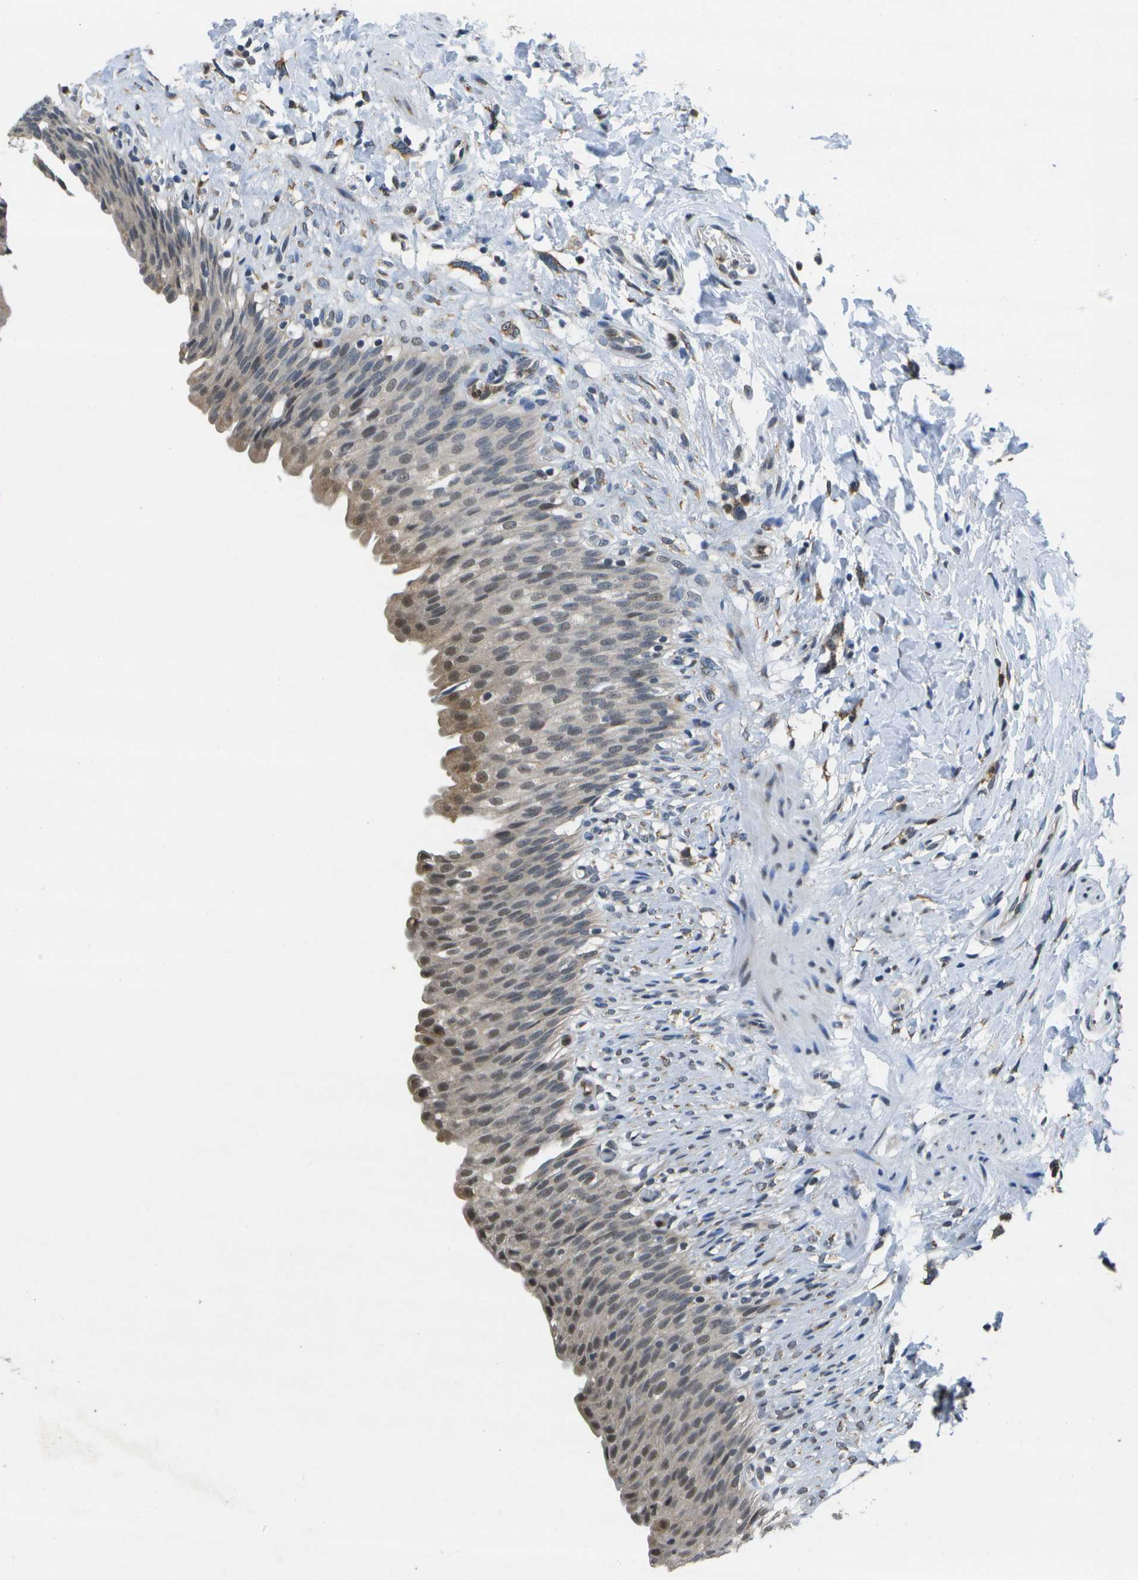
{"staining": {"intensity": "moderate", "quantity": "<25%", "location": "nuclear"}, "tissue": "urinary bladder", "cell_type": "Urothelial cells", "image_type": "normal", "snomed": [{"axis": "morphology", "description": "Normal tissue, NOS"}, {"axis": "topography", "description": "Urinary bladder"}], "caption": "DAB immunohistochemical staining of benign urinary bladder shows moderate nuclear protein positivity in about <25% of urothelial cells.", "gene": "DSE", "patient": {"sex": "female", "age": 79}}